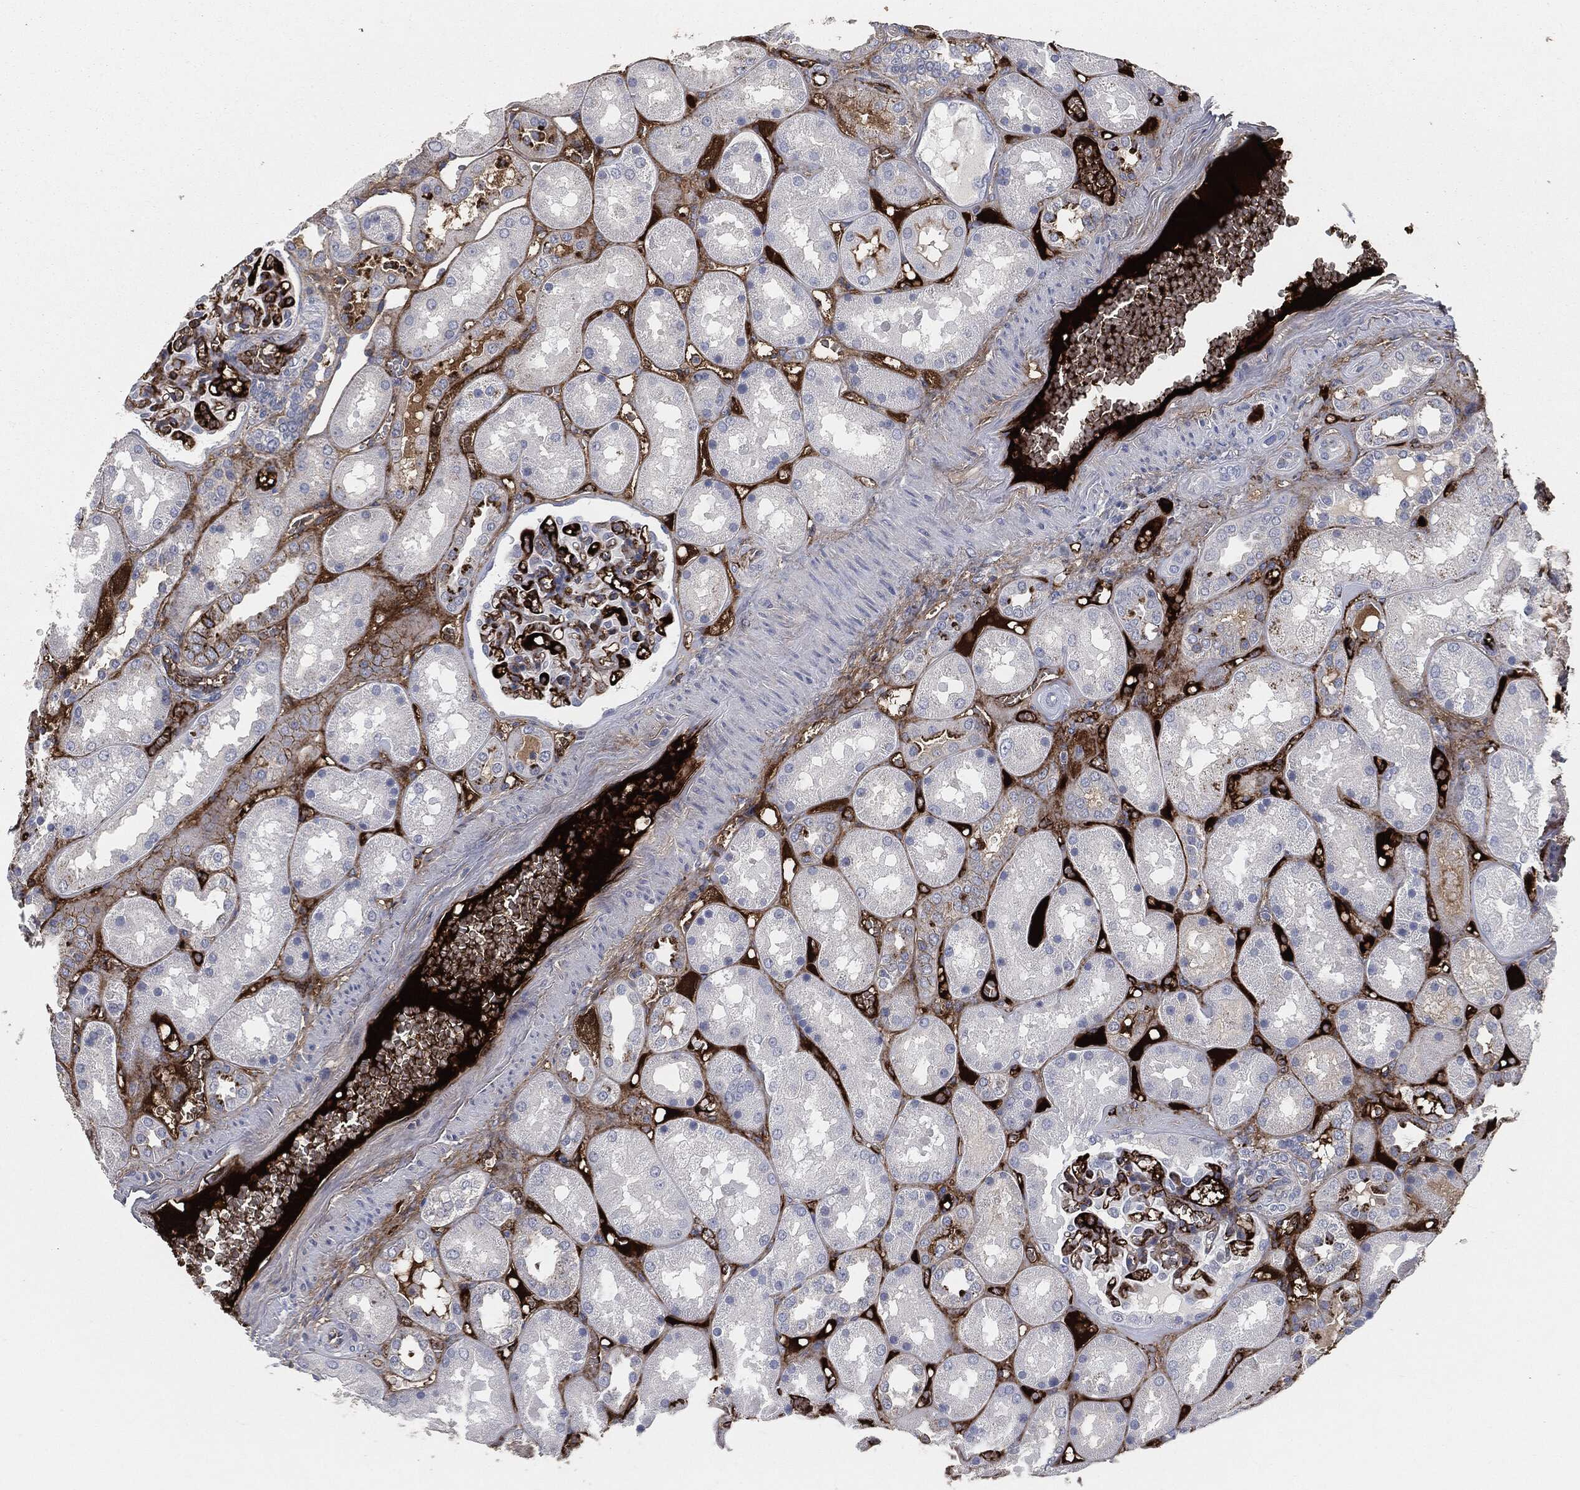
{"staining": {"intensity": "negative", "quantity": "none", "location": "none"}, "tissue": "kidney", "cell_type": "Cells in glomeruli", "image_type": "normal", "snomed": [{"axis": "morphology", "description": "Normal tissue, NOS"}, {"axis": "topography", "description": "Kidney"}], "caption": "A photomicrograph of human kidney is negative for staining in cells in glomeruli.", "gene": "APOB", "patient": {"sex": "male", "age": 73}}